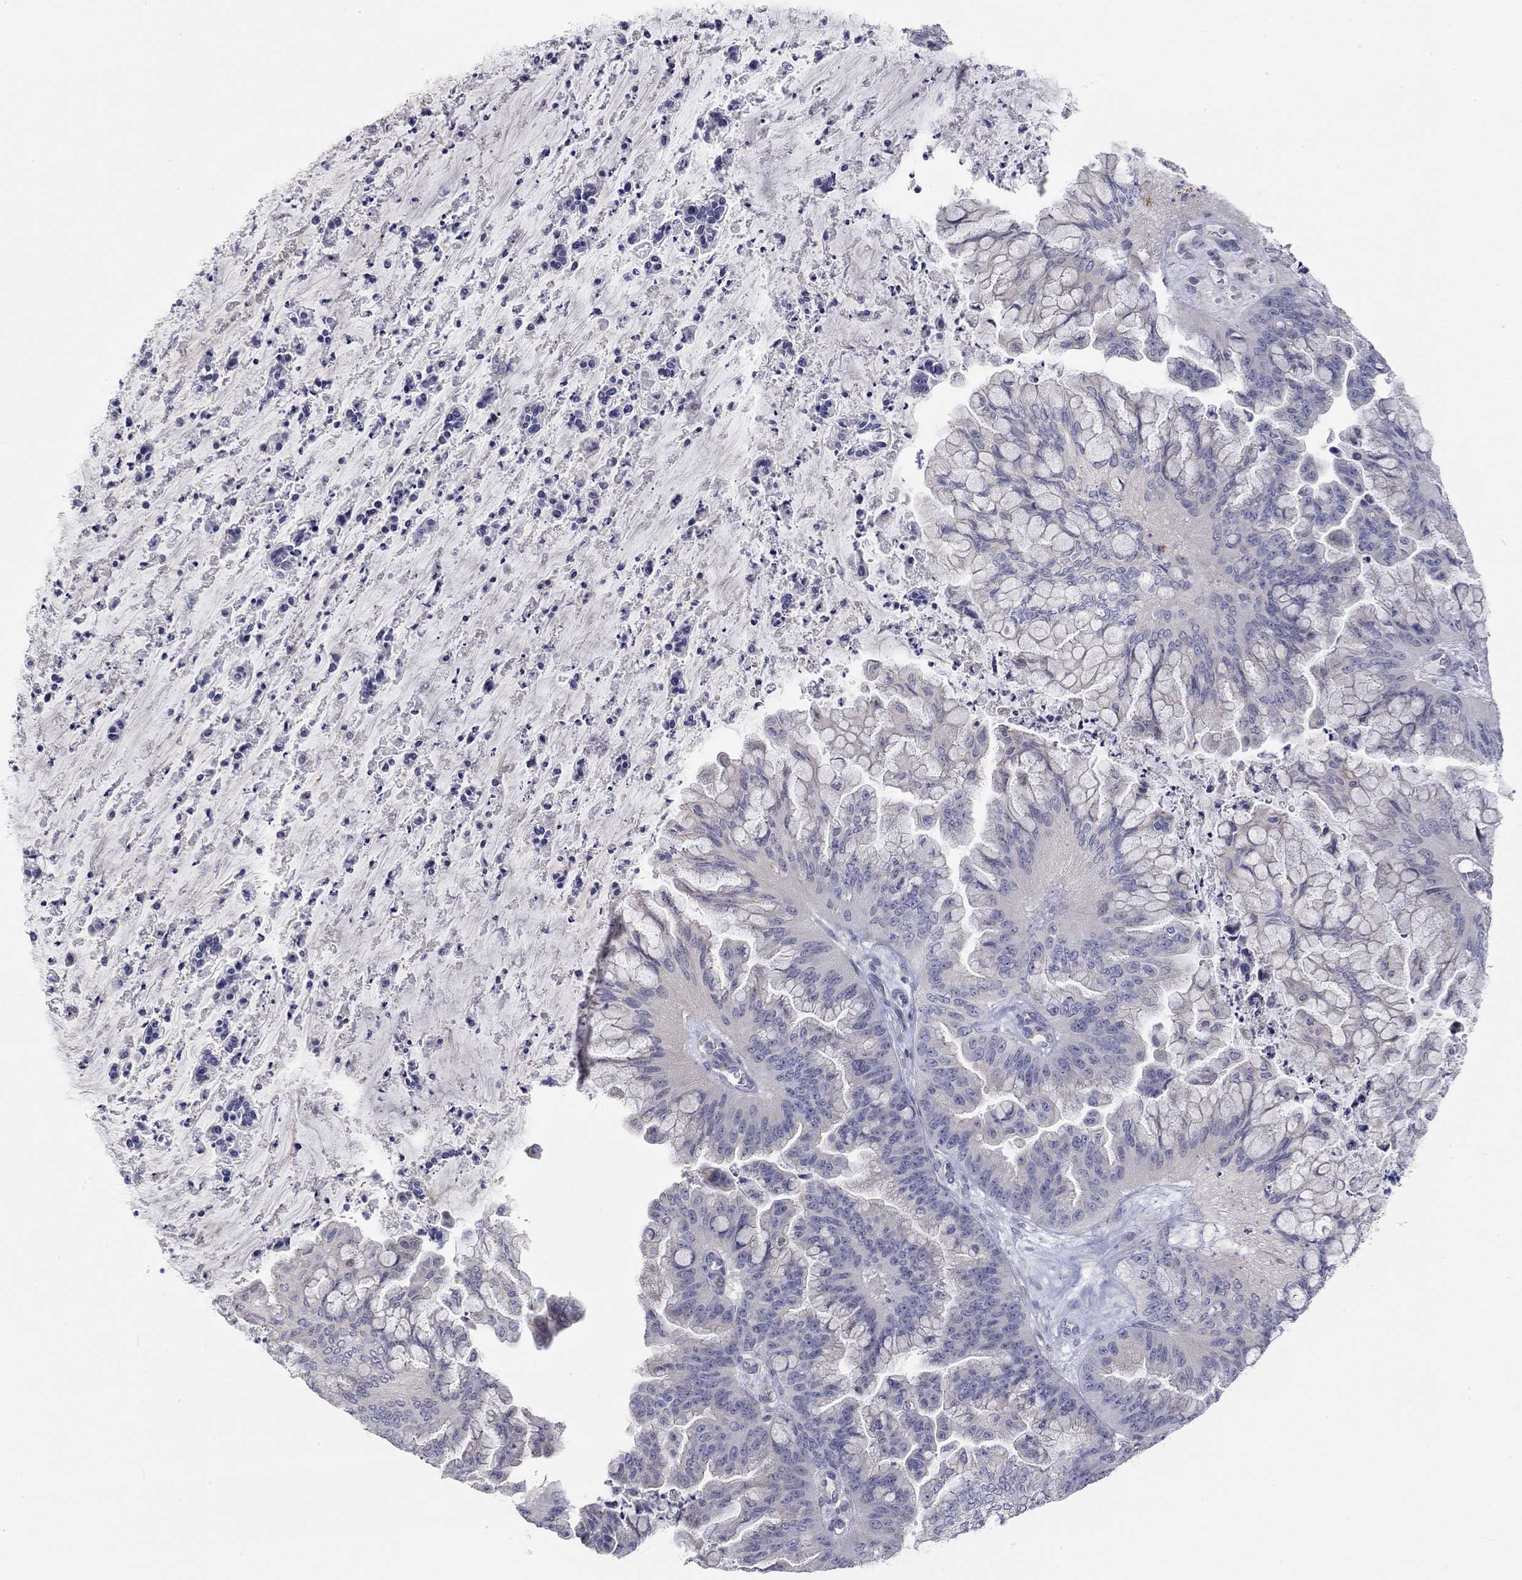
{"staining": {"intensity": "negative", "quantity": "none", "location": "none"}, "tissue": "ovarian cancer", "cell_type": "Tumor cells", "image_type": "cancer", "snomed": [{"axis": "morphology", "description": "Cystadenocarcinoma, mucinous, NOS"}, {"axis": "topography", "description": "Ovary"}], "caption": "This is an IHC histopathology image of ovarian cancer (mucinous cystadenocarcinoma). There is no expression in tumor cells.", "gene": "PAPSS2", "patient": {"sex": "female", "age": 67}}